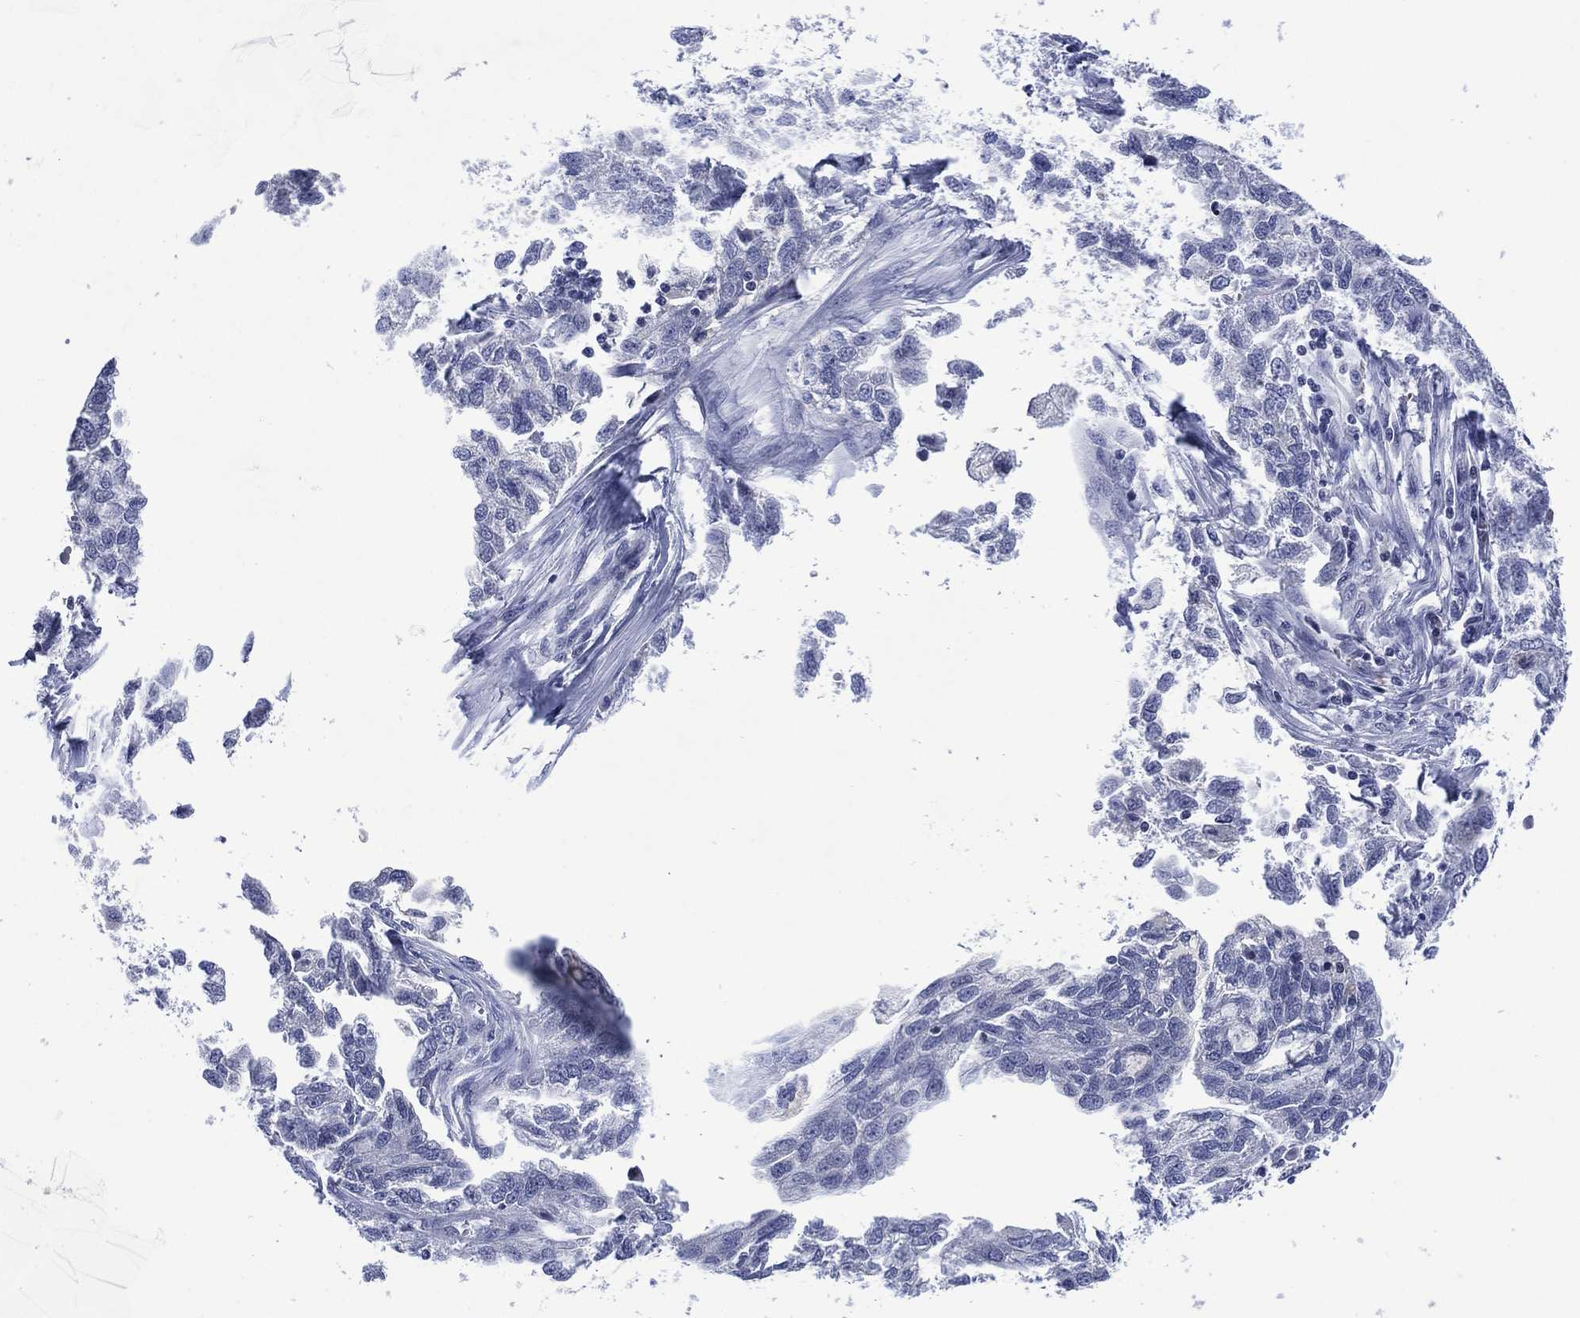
{"staining": {"intensity": "negative", "quantity": "none", "location": "none"}, "tissue": "ovarian cancer", "cell_type": "Tumor cells", "image_type": "cancer", "snomed": [{"axis": "morphology", "description": "Cystadenocarcinoma, serous, NOS"}, {"axis": "topography", "description": "Ovary"}], "caption": "The image demonstrates no significant positivity in tumor cells of ovarian serous cystadenocarcinoma.", "gene": "USP26", "patient": {"sex": "female", "age": 51}}